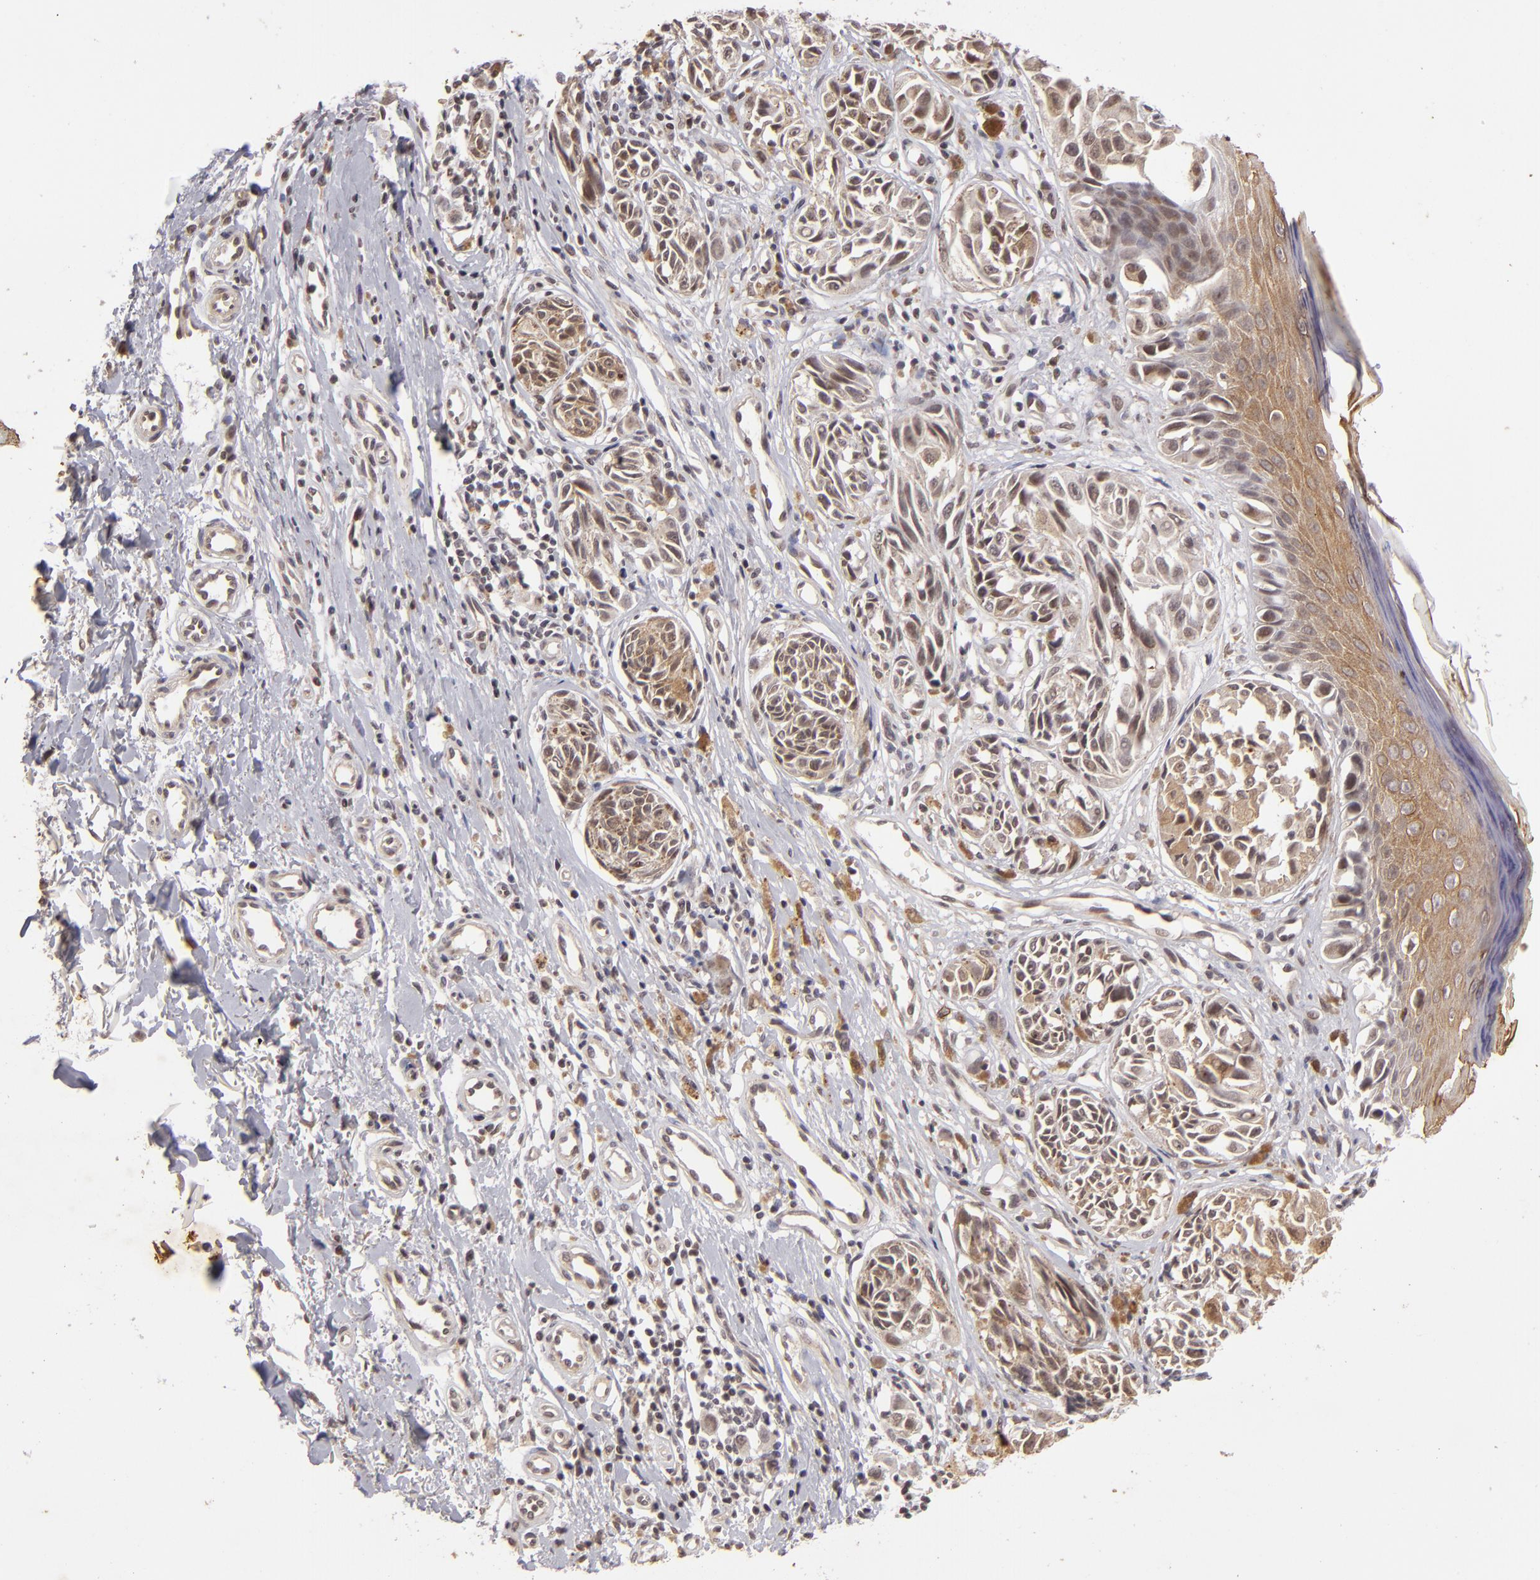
{"staining": {"intensity": "strong", "quantity": ">75%", "location": "cytoplasmic/membranous"}, "tissue": "melanoma", "cell_type": "Tumor cells", "image_type": "cancer", "snomed": [{"axis": "morphology", "description": "Malignant melanoma, NOS"}, {"axis": "topography", "description": "Skin"}], "caption": "A brown stain shows strong cytoplasmic/membranous positivity of a protein in melanoma tumor cells.", "gene": "DFFA", "patient": {"sex": "male", "age": 67}}